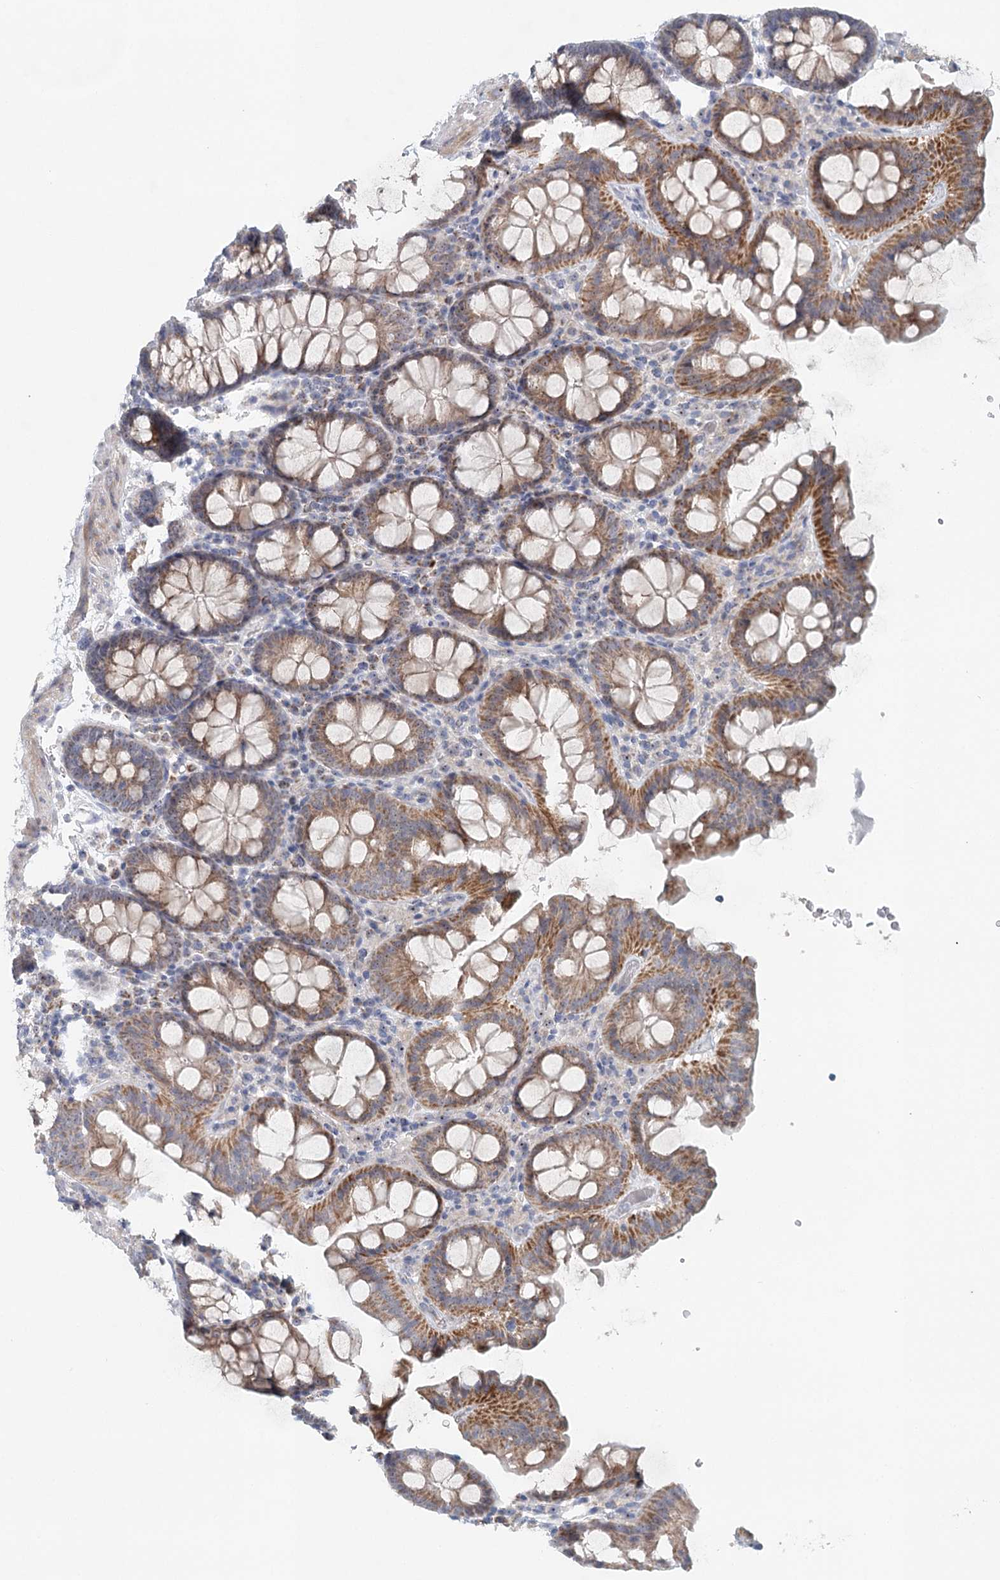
{"staining": {"intensity": "negative", "quantity": "none", "location": "none"}, "tissue": "colon", "cell_type": "Endothelial cells", "image_type": "normal", "snomed": [{"axis": "morphology", "description": "Normal tissue, NOS"}, {"axis": "topography", "description": "Colon"}], "caption": "This is an immunohistochemistry (IHC) photomicrograph of benign human colon. There is no staining in endothelial cells.", "gene": "RBM43", "patient": {"sex": "male", "age": 75}}